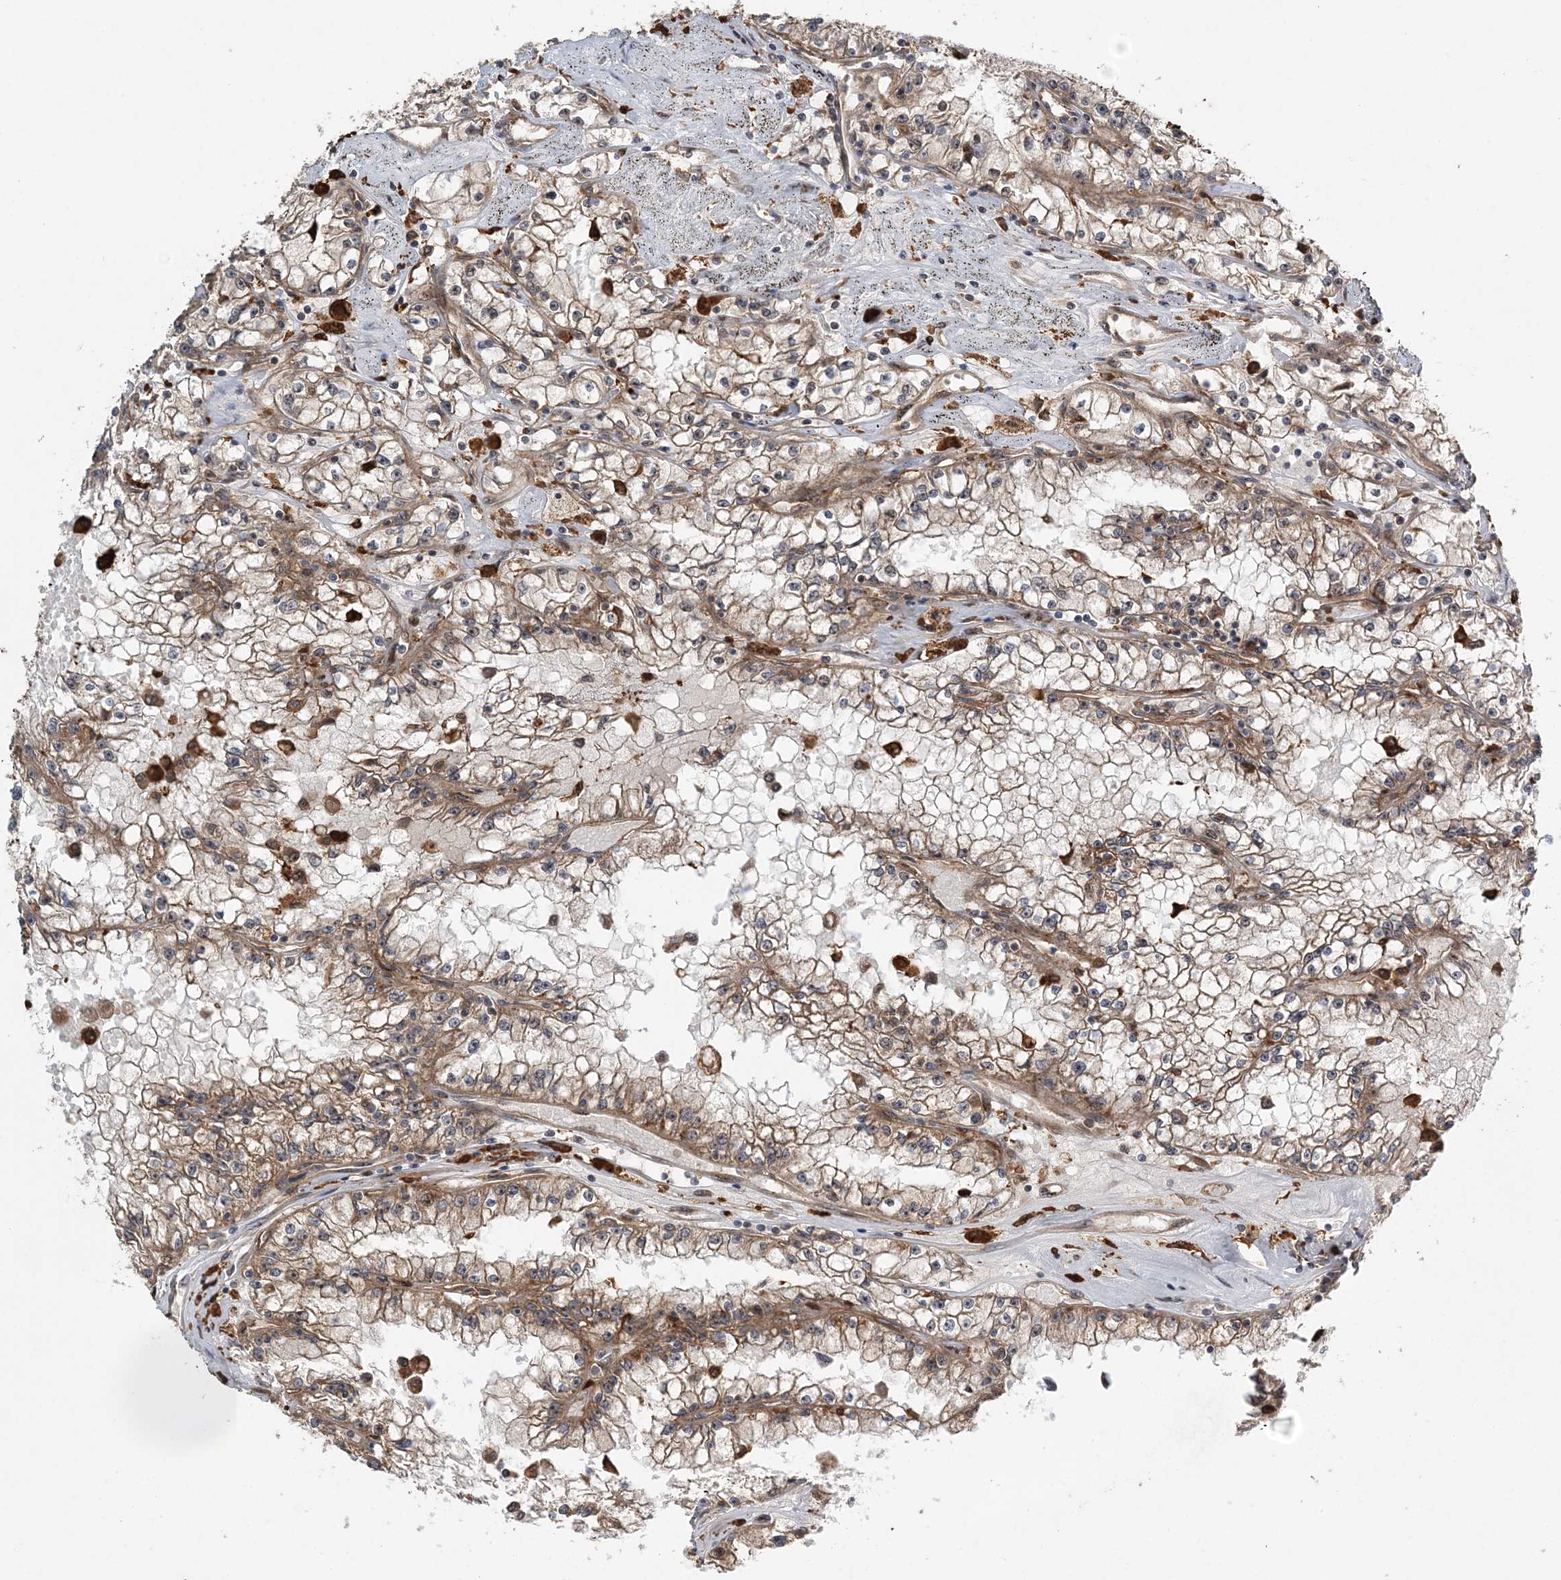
{"staining": {"intensity": "moderate", "quantity": ">75%", "location": "cytoplasmic/membranous,nuclear"}, "tissue": "renal cancer", "cell_type": "Tumor cells", "image_type": "cancer", "snomed": [{"axis": "morphology", "description": "Adenocarcinoma, NOS"}, {"axis": "topography", "description": "Kidney"}], "caption": "Tumor cells reveal moderate cytoplasmic/membranous and nuclear staining in approximately >75% of cells in adenocarcinoma (renal). The protein of interest is stained brown, and the nuclei are stained in blue (DAB (3,3'-diaminobenzidine) IHC with brightfield microscopy, high magnification).", "gene": "UBTD2", "patient": {"sex": "male", "age": 56}}